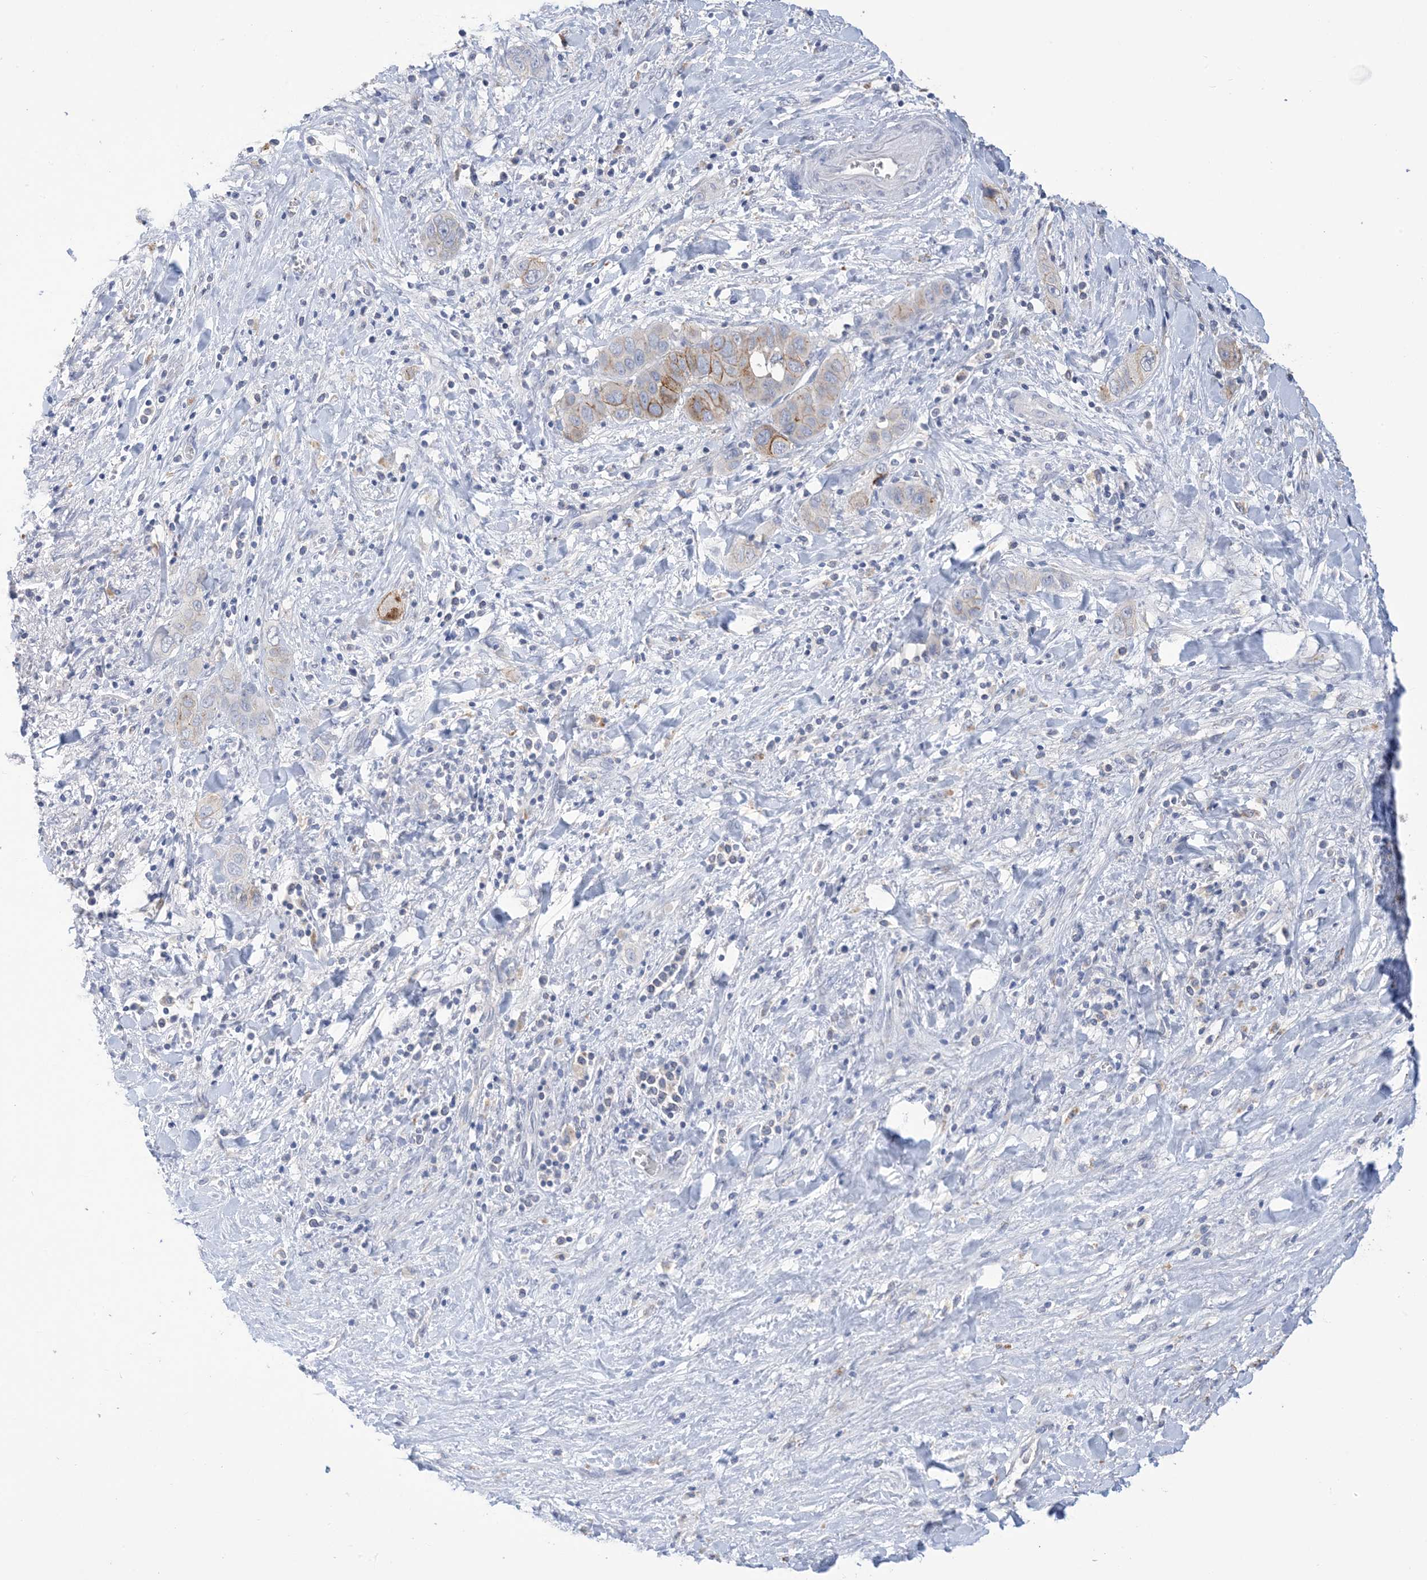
{"staining": {"intensity": "moderate", "quantity": "<25%", "location": "cytoplasmic/membranous"}, "tissue": "liver cancer", "cell_type": "Tumor cells", "image_type": "cancer", "snomed": [{"axis": "morphology", "description": "Cholangiocarcinoma"}, {"axis": "topography", "description": "Liver"}], "caption": "Cholangiocarcinoma (liver) stained for a protein shows moderate cytoplasmic/membranous positivity in tumor cells.", "gene": "DSC3", "patient": {"sex": "female", "age": 52}}